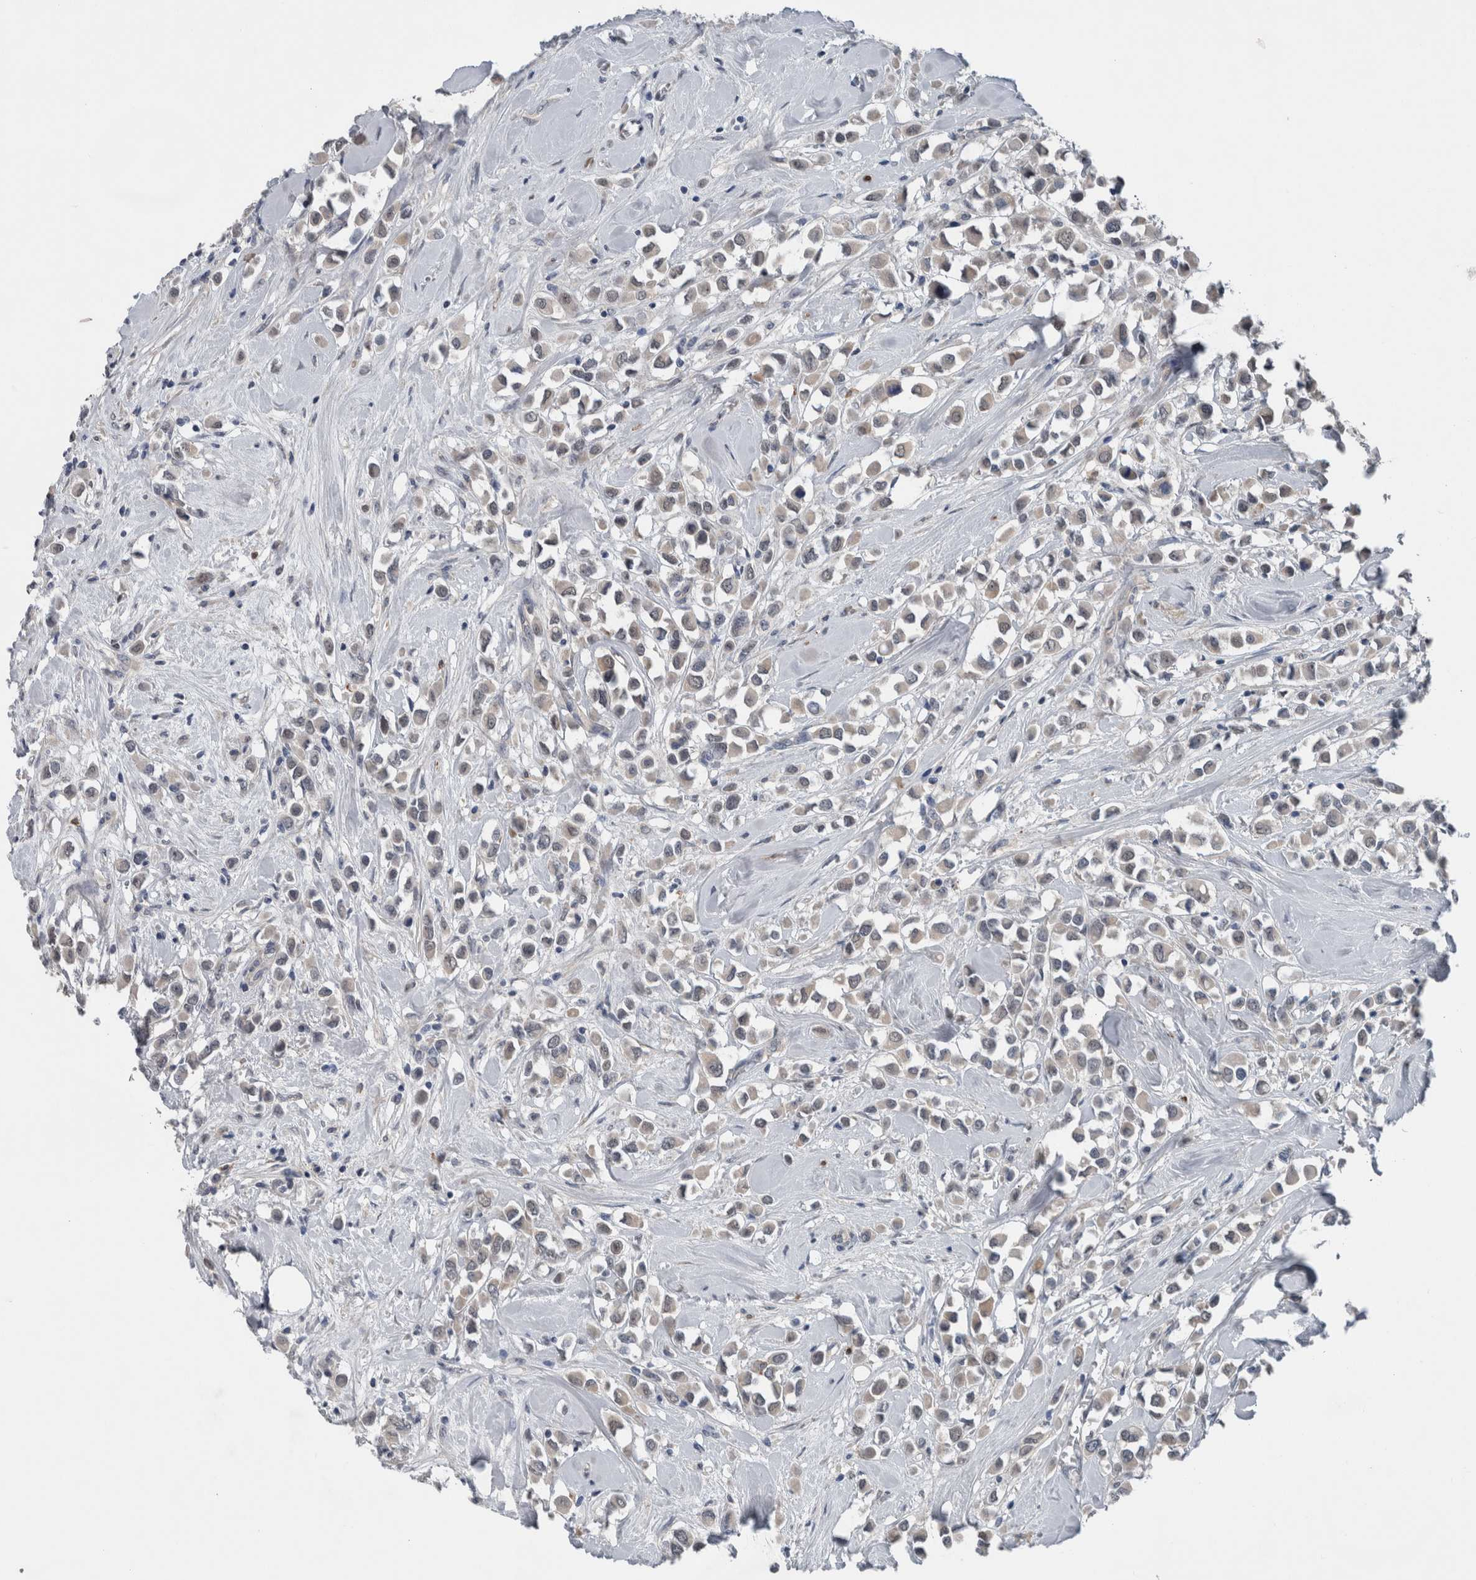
{"staining": {"intensity": "negative", "quantity": "none", "location": "none"}, "tissue": "breast cancer", "cell_type": "Tumor cells", "image_type": "cancer", "snomed": [{"axis": "morphology", "description": "Duct carcinoma"}, {"axis": "topography", "description": "Breast"}], "caption": "A high-resolution image shows immunohistochemistry (IHC) staining of breast cancer (invasive ductal carcinoma), which displays no significant staining in tumor cells.", "gene": "CRNN", "patient": {"sex": "female", "age": 61}}